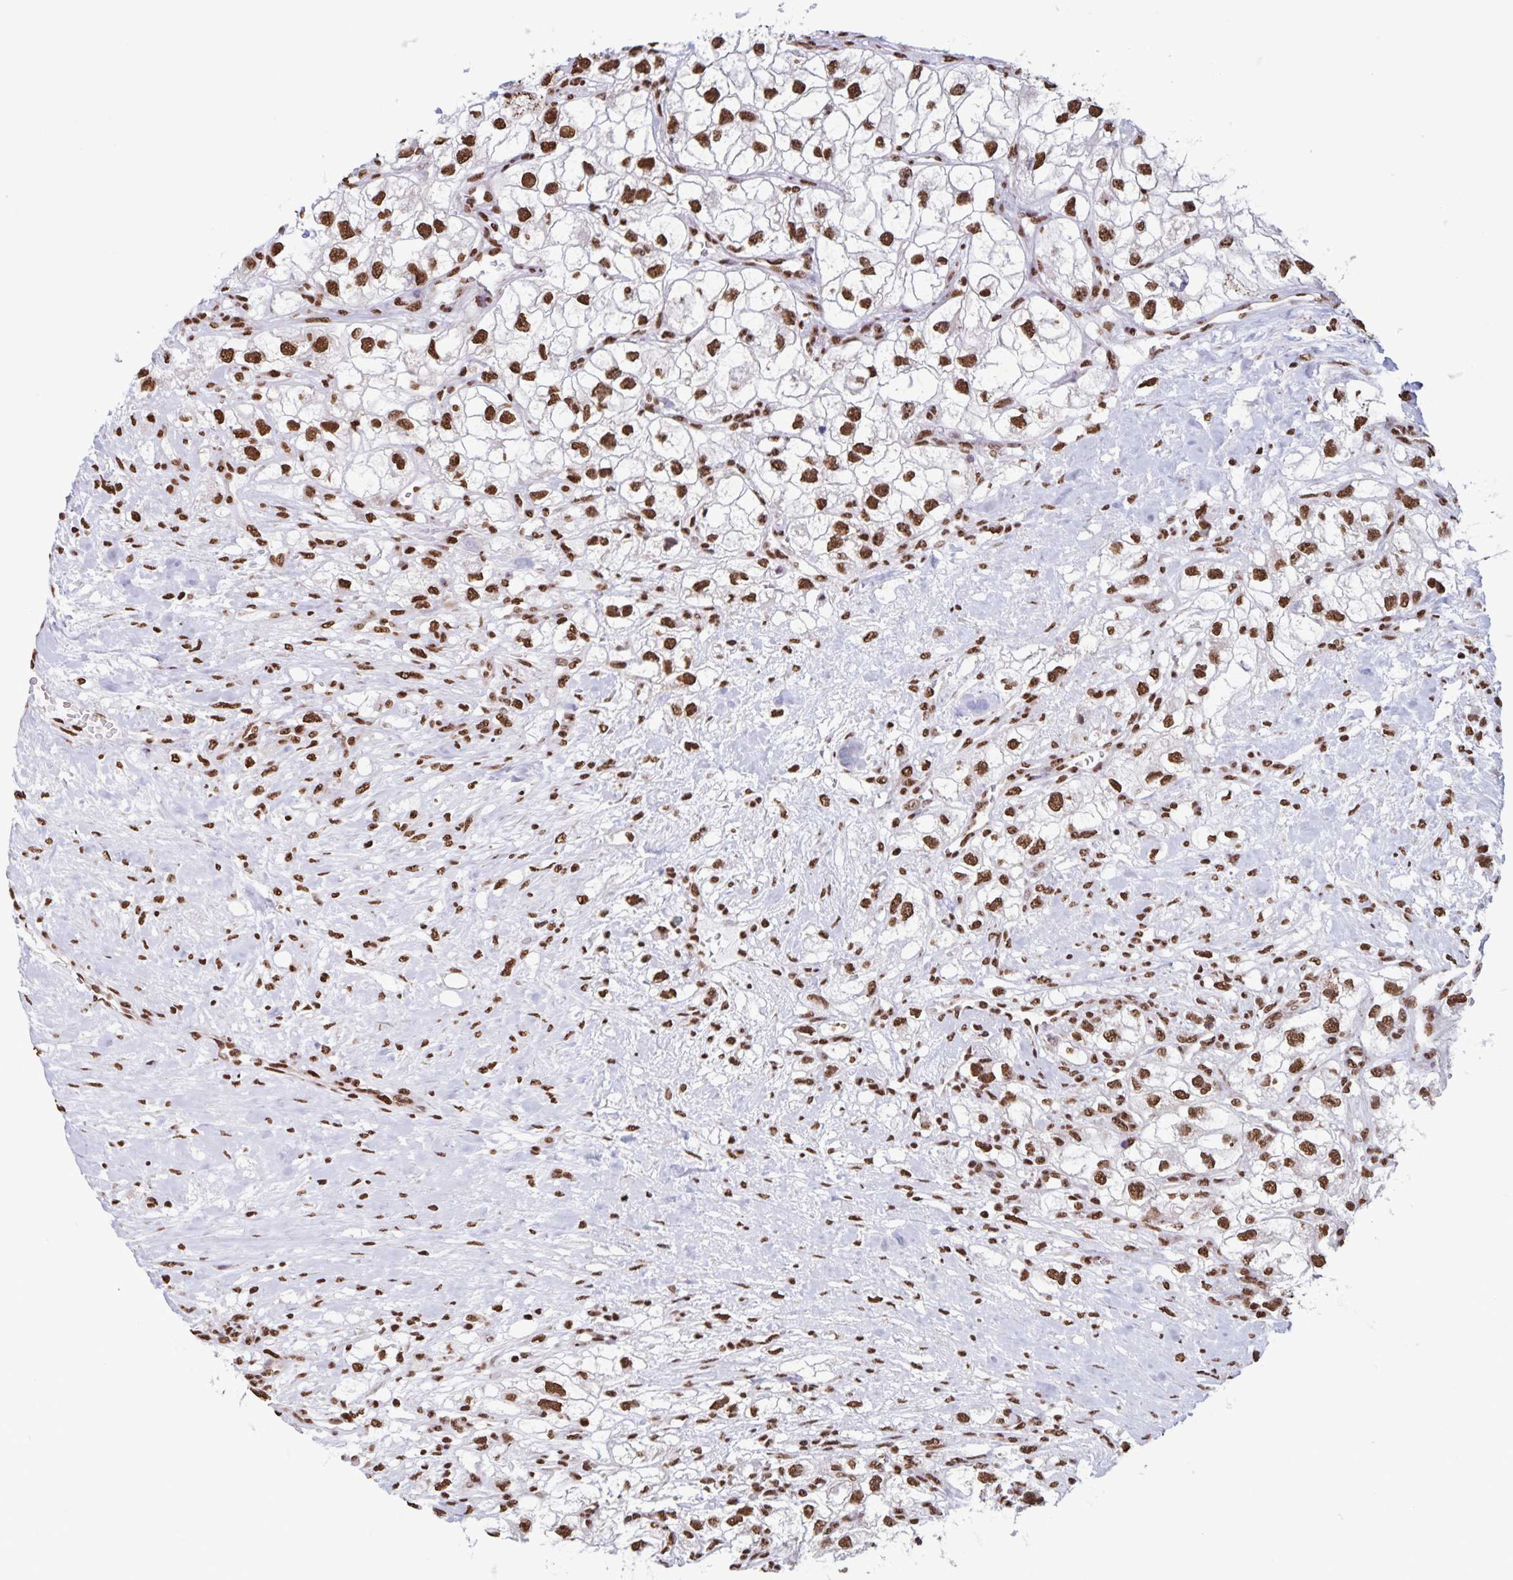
{"staining": {"intensity": "strong", "quantity": ">75%", "location": "nuclear"}, "tissue": "renal cancer", "cell_type": "Tumor cells", "image_type": "cancer", "snomed": [{"axis": "morphology", "description": "Adenocarcinoma, NOS"}, {"axis": "topography", "description": "Kidney"}], "caption": "Tumor cells demonstrate high levels of strong nuclear positivity in about >75% of cells in renal cancer (adenocarcinoma). (IHC, brightfield microscopy, high magnification).", "gene": "DUT", "patient": {"sex": "male", "age": 59}}